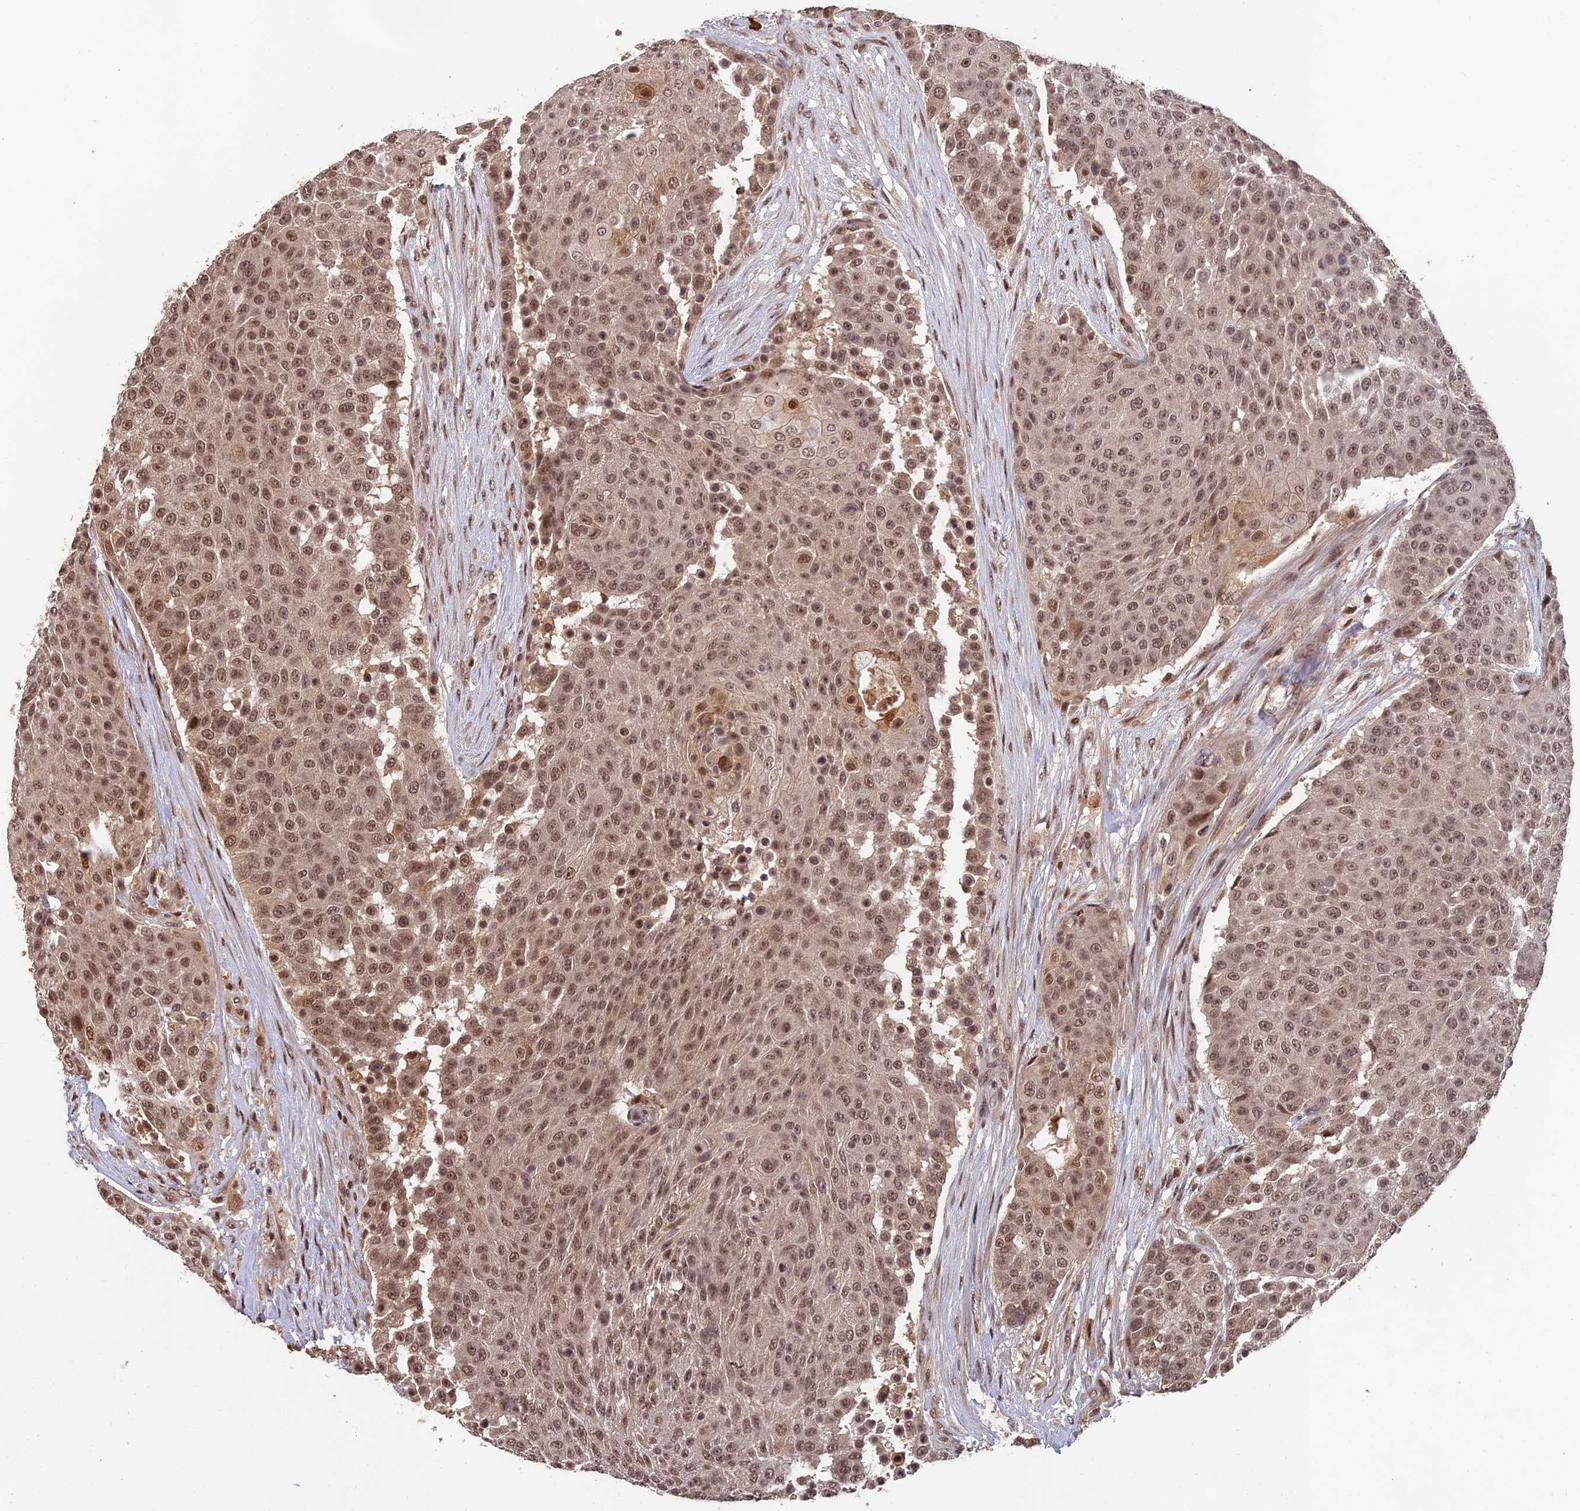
{"staining": {"intensity": "moderate", "quantity": ">75%", "location": "nuclear"}, "tissue": "urothelial cancer", "cell_type": "Tumor cells", "image_type": "cancer", "snomed": [{"axis": "morphology", "description": "Urothelial carcinoma, High grade"}, {"axis": "topography", "description": "Urinary bladder"}], "caption": "Immunohistochemical staining of high-grade urothelial carcinoma displays medium levels of moderate nuclear protein positivity in approximately >75% of tumor cells.", "gene": "OSBPL1A", "patient": {"sex": "female", "age": 63}}